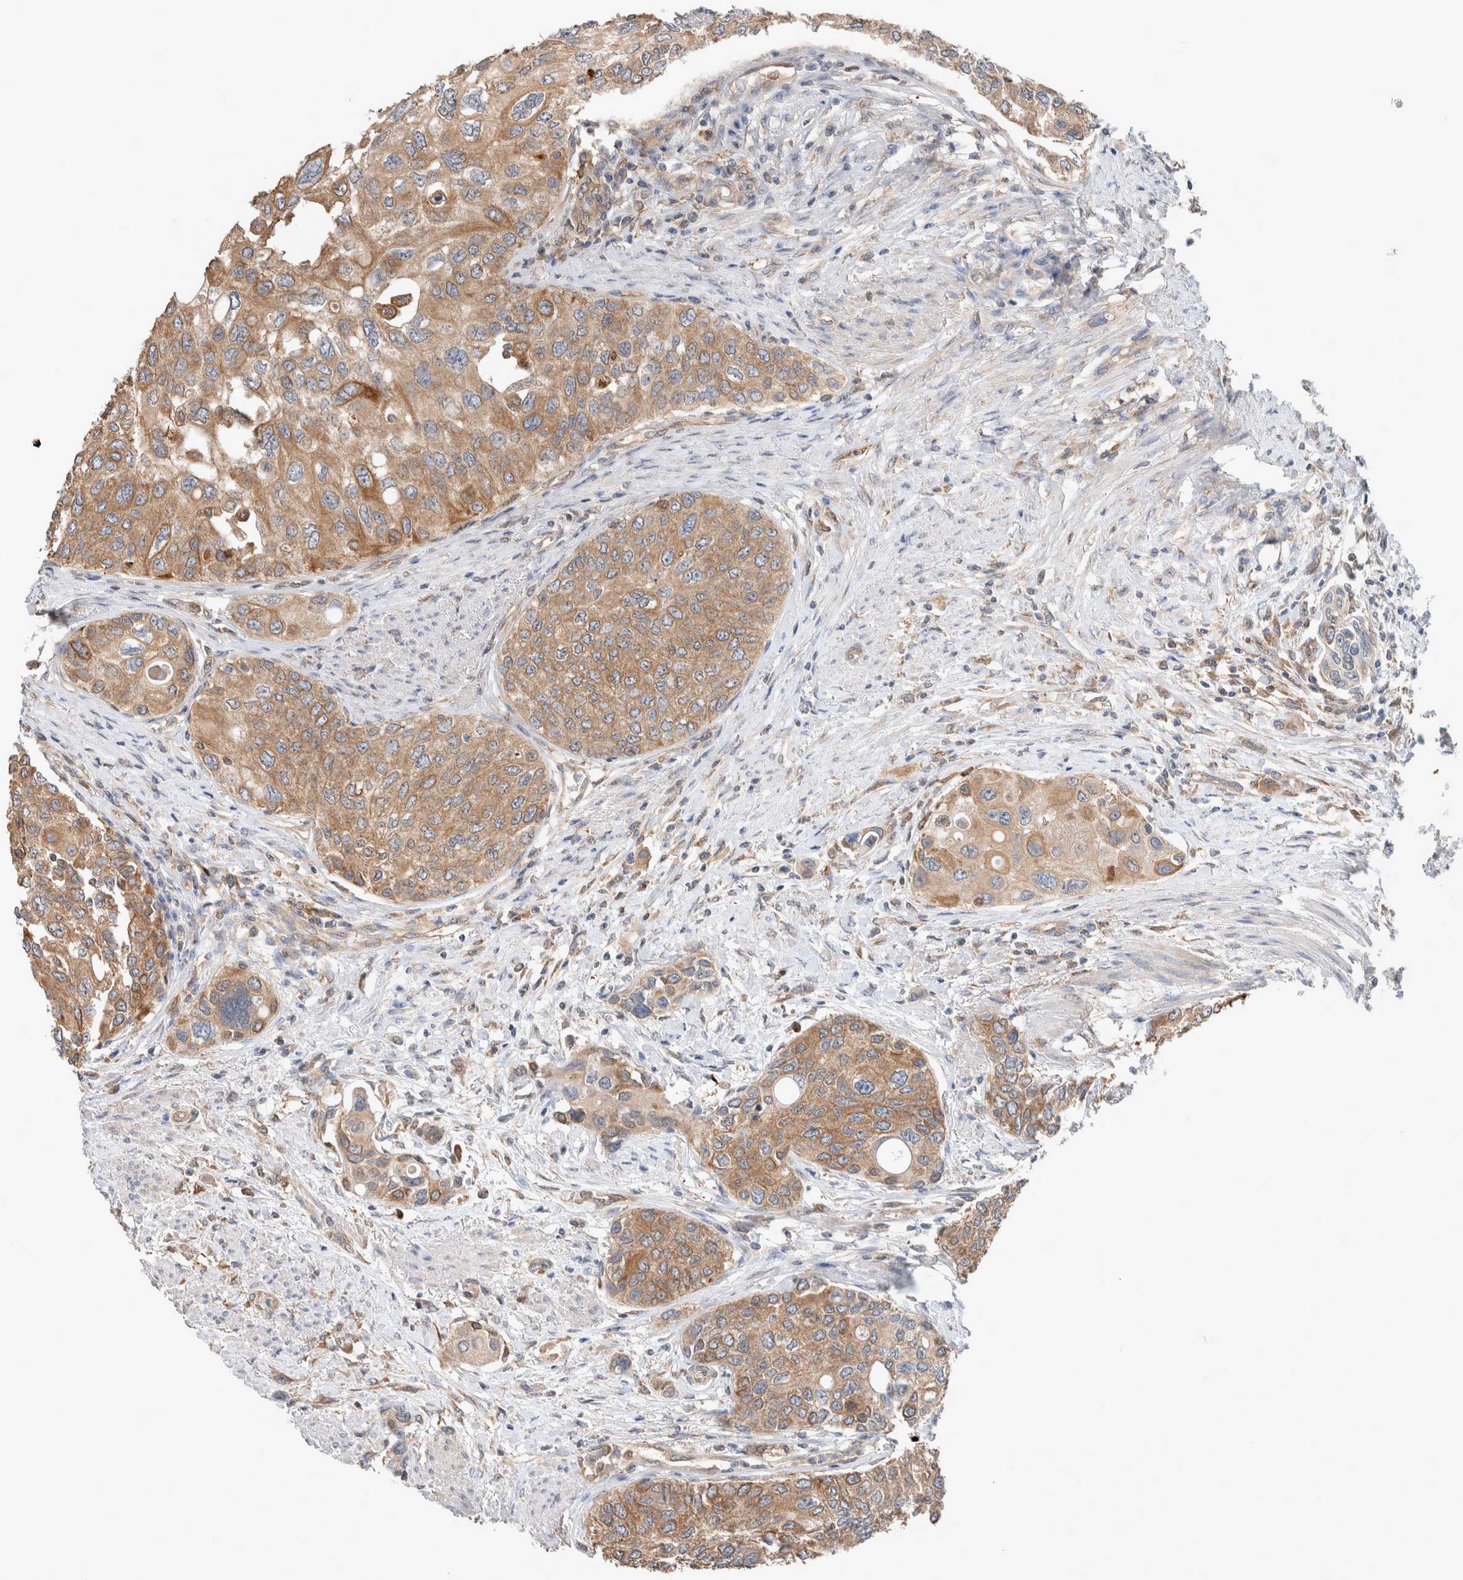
{"staining": {"intensity": "moderate", "quantity": ">75%", "location": "cytoplasmic/membranous"}, "tissue": "urothelial cancer", "cell_type": "Tumor cells", "image_type": "cancer", "snomed": [{"axis": "morphology", "description": "Urothelial carcinoma, High grade"}, {"axis": "topography", "description": "Urinary bladder"}], "caption": "Brown immunohistochemical staining in human urothelial carcinoma (high-grade) exhibits moderate cytoplasmic/membranous staining in about >75% of tumor cells. (DAB (3,3'-diaminobenzidine) IHC, brown staining for protein, blue staining for nuclei).", "gene": "XPNPEP1", "patient": {"sex": "female", "age": 56}}